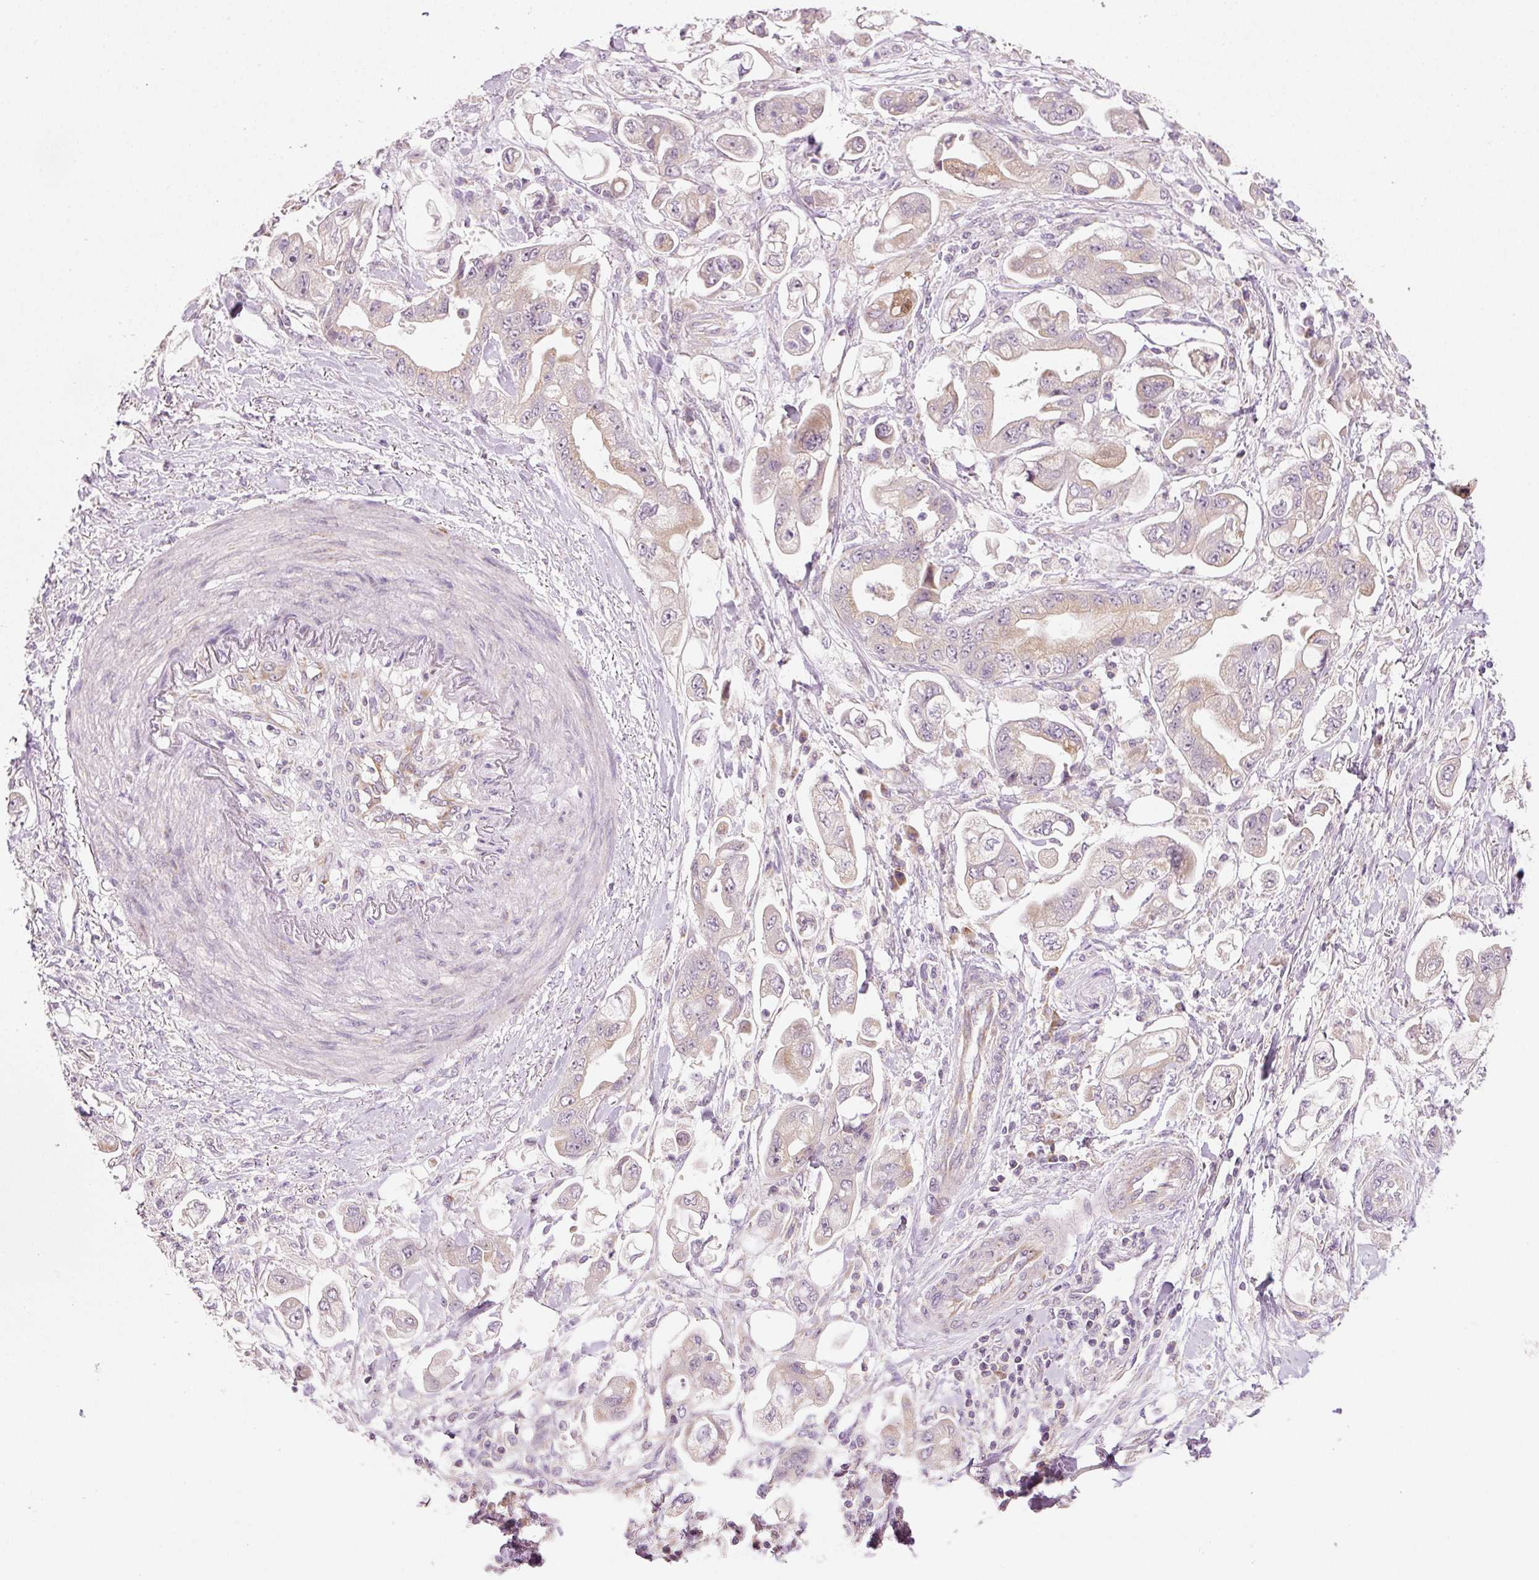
{"staining": {"intensity": "weak", "quantity": ">75%", "location": "cytoplasmic/membranous"}, "tissue": "stomach cancer", "cell_type": "Tumor cells", "image_type": "cancer", "snomed": [{"axis": "morphology", "description": "Adenocarcinoma, NOS"}, {"axis": "topography", "description": "Stomach"}], "caption": "A high-resolution photomicrograph shows immunohistochemistry (IHC) staining of stomach cancer, which demonstrates weak cytoplasmic/membranous expression in approximately >75% of tumor cells.", "gene": "FAM78B", "patient": {"sex": "male", "age": 62}}